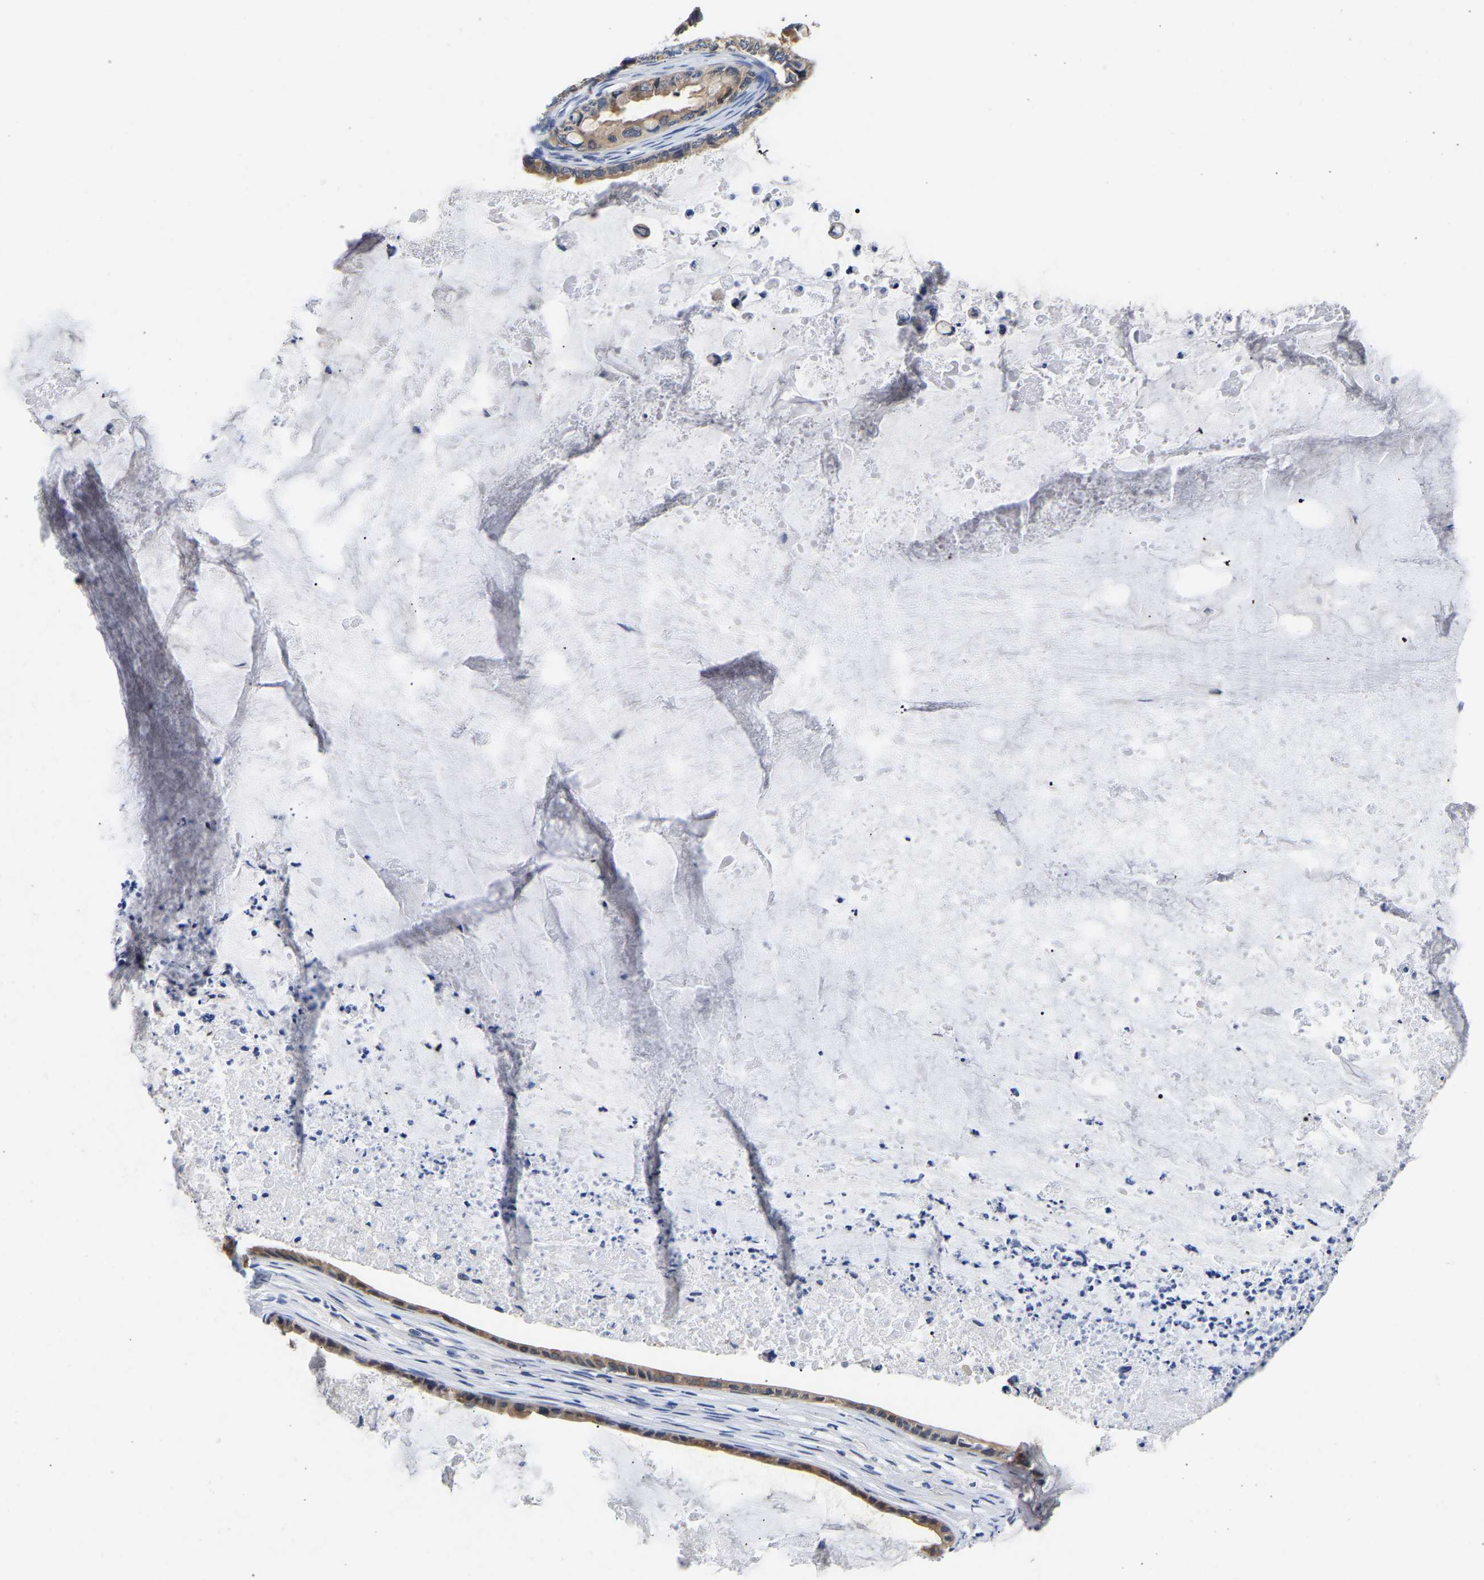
{"staining": {"intensity": "moderate", "quantity": "<25%", "location": "cytoplasmic/membranous"}, "tissue": "ovarian cancer", "cell_type": "Tumor cells", "image_type": "cancer", "snomed": [{"axis": "morphology", "description": "Cystadenocarcinoma, mucinous, NOS"}, {"axis": "topography", "description": "Ovary"}], "caption": "A brown stain highlights moderate cytoplasmic/membranous expression of a protein in human ovarian cancer (mucinous cystadenocarcinoma) tumor cells. (DAB (3,3'-diaminobenzidine) = brown stain, brightfield microscopy at high magnification).", "gene": "CCDC6", "patient": {"sex": "female", "age": 80}}